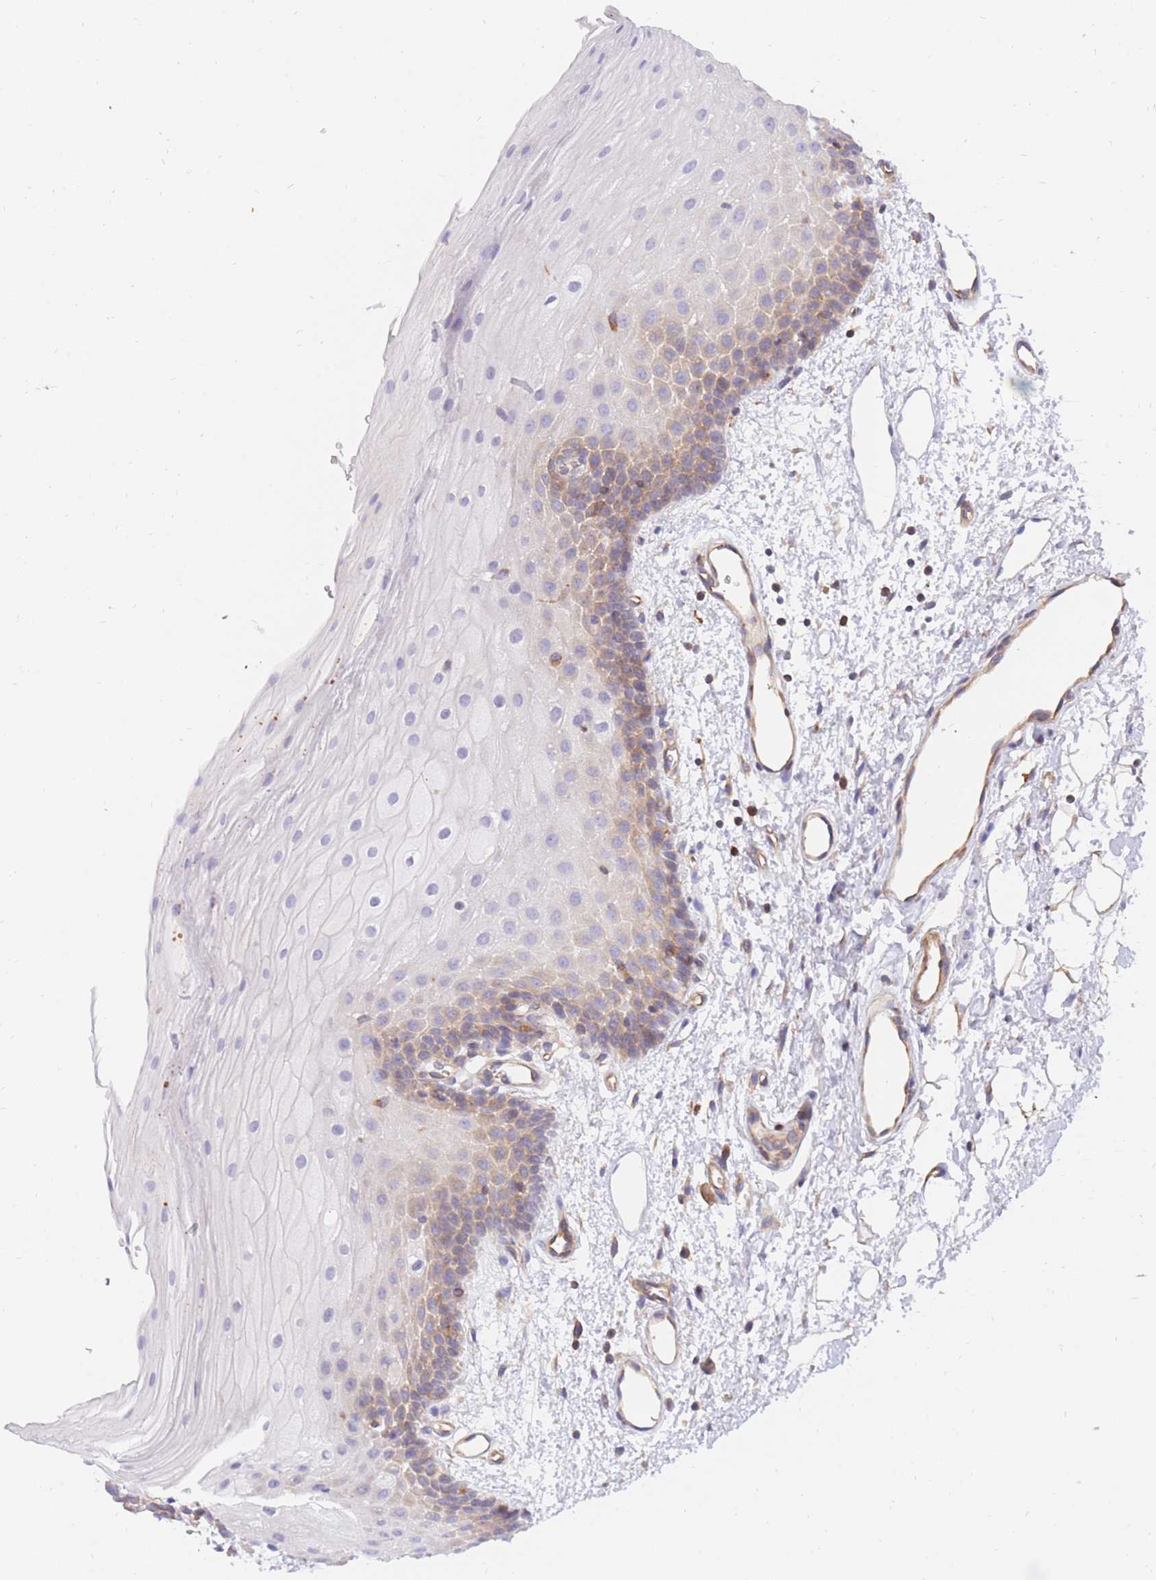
{"staining": {"intensity": "moderate", "quantity": "25%-75%", "location": "cytoplasmic/membranous"}, "tissue": "oral mucosa", "cell_type": "Squamous epithelial cells", "image_type": "normal", "snomed": [{"axis": "morphology", "description": "Normal tissue, NOS"}, {"axis": "topography", "description": "Oral tissue"}], "caption": "A brown stain labels moderate cytoplasmic/membranous staining of a protein in squamous epithelial cells of benign oral mucosa. (Stains: DAB (3,3'-diaminobenzidine) in brown, nuclei in blue, Microscopy: brightfield microscopy at high magnification).", "gene": "REM1", "patient": {"sex": "male", "age": 68}}